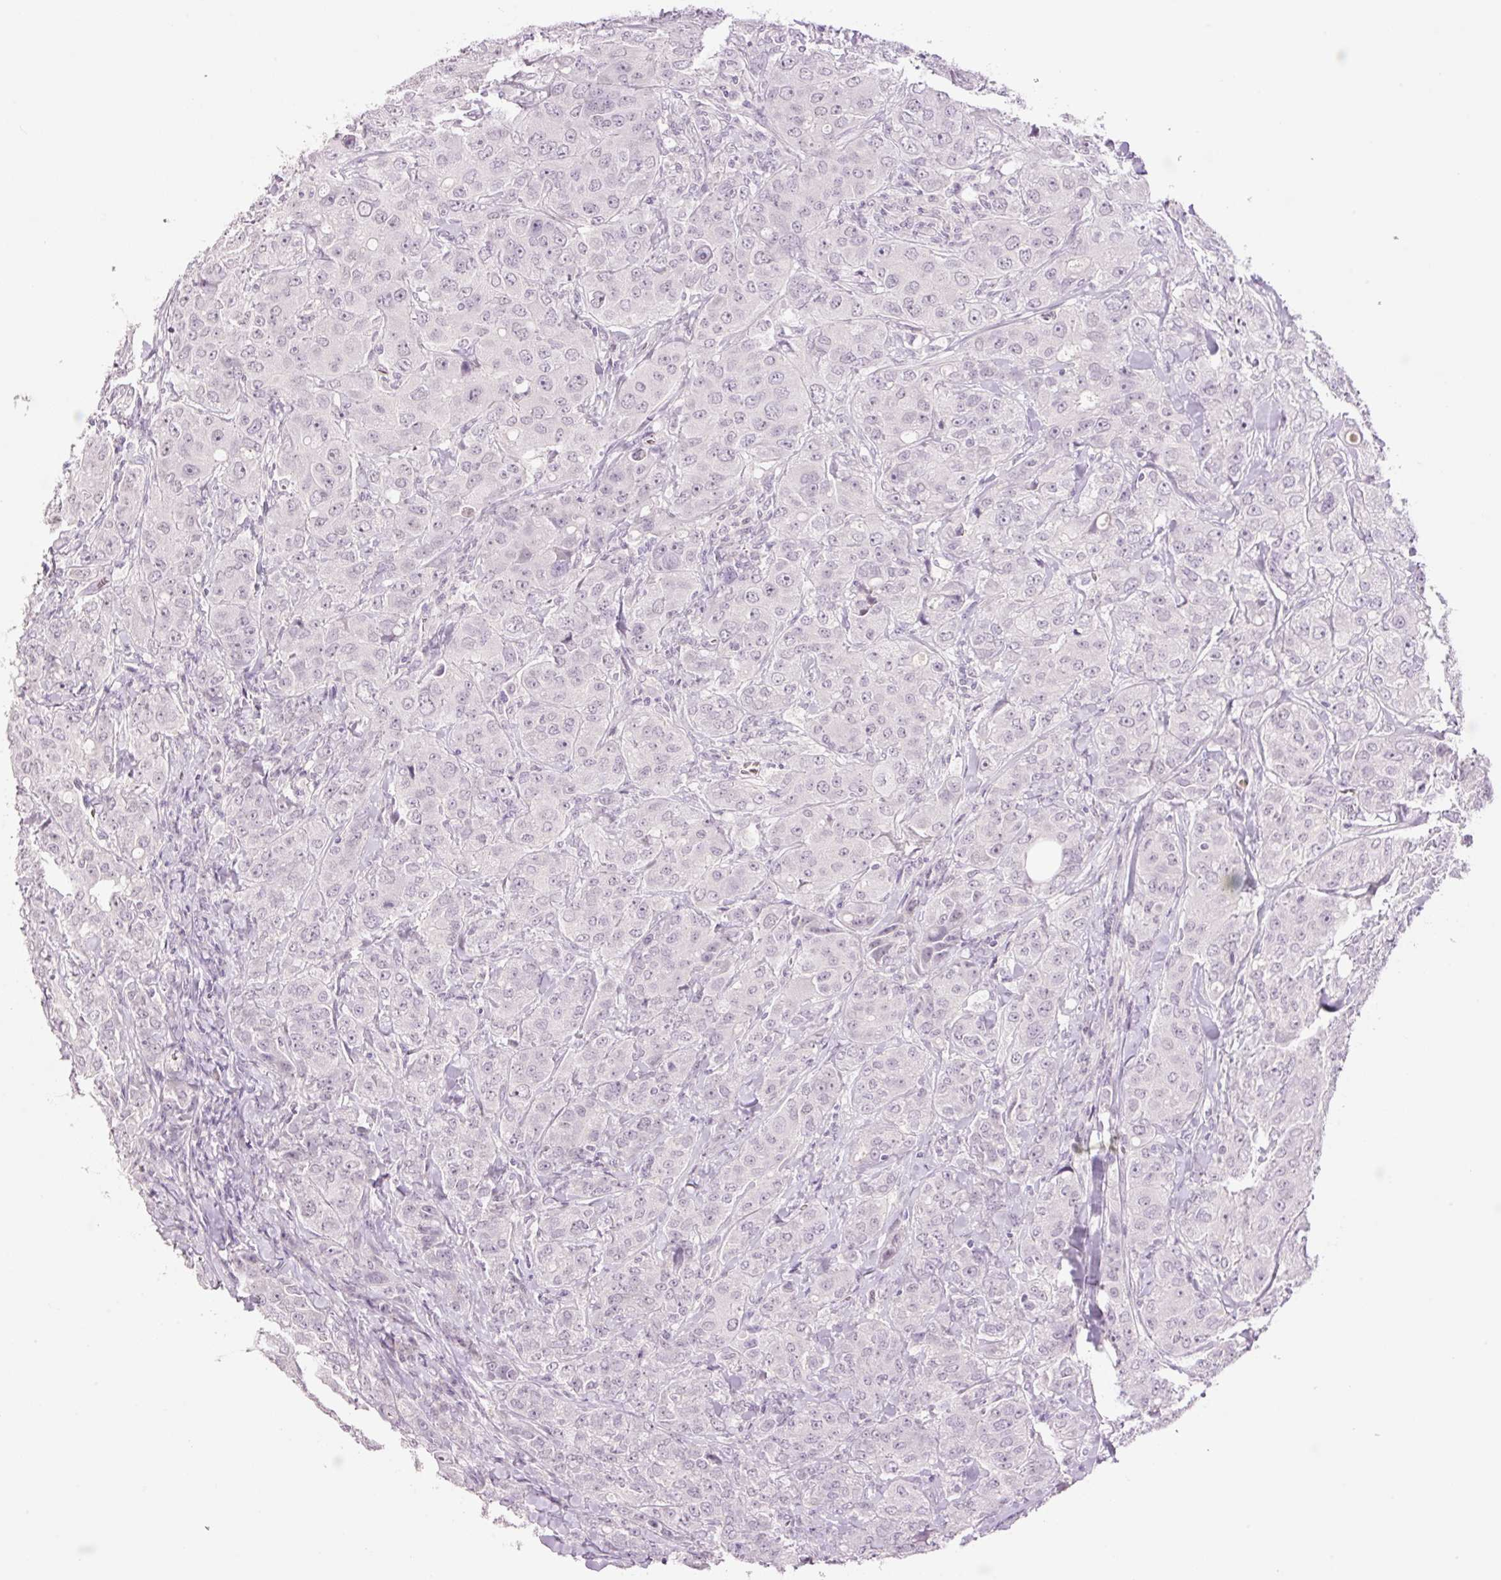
{"staining": {"intensity": "negative", "quantity": "none", "location": "none"}, "tissue": "breast cancer", "cell_type": "Tumor cells", "image_type": "cancer", "snomed": [{"axis": "morphology", "description": "Duct carcinoma"}, {"axis": "topography", "description": "Breast"}], "caption": "A micrograph of breast cancer (invasive ductal carcinoma) stained for a protein displays no brown staining in tumor cells.", "gene": "LY6G6D", "patient": {"sex": "female", "age": 43}}